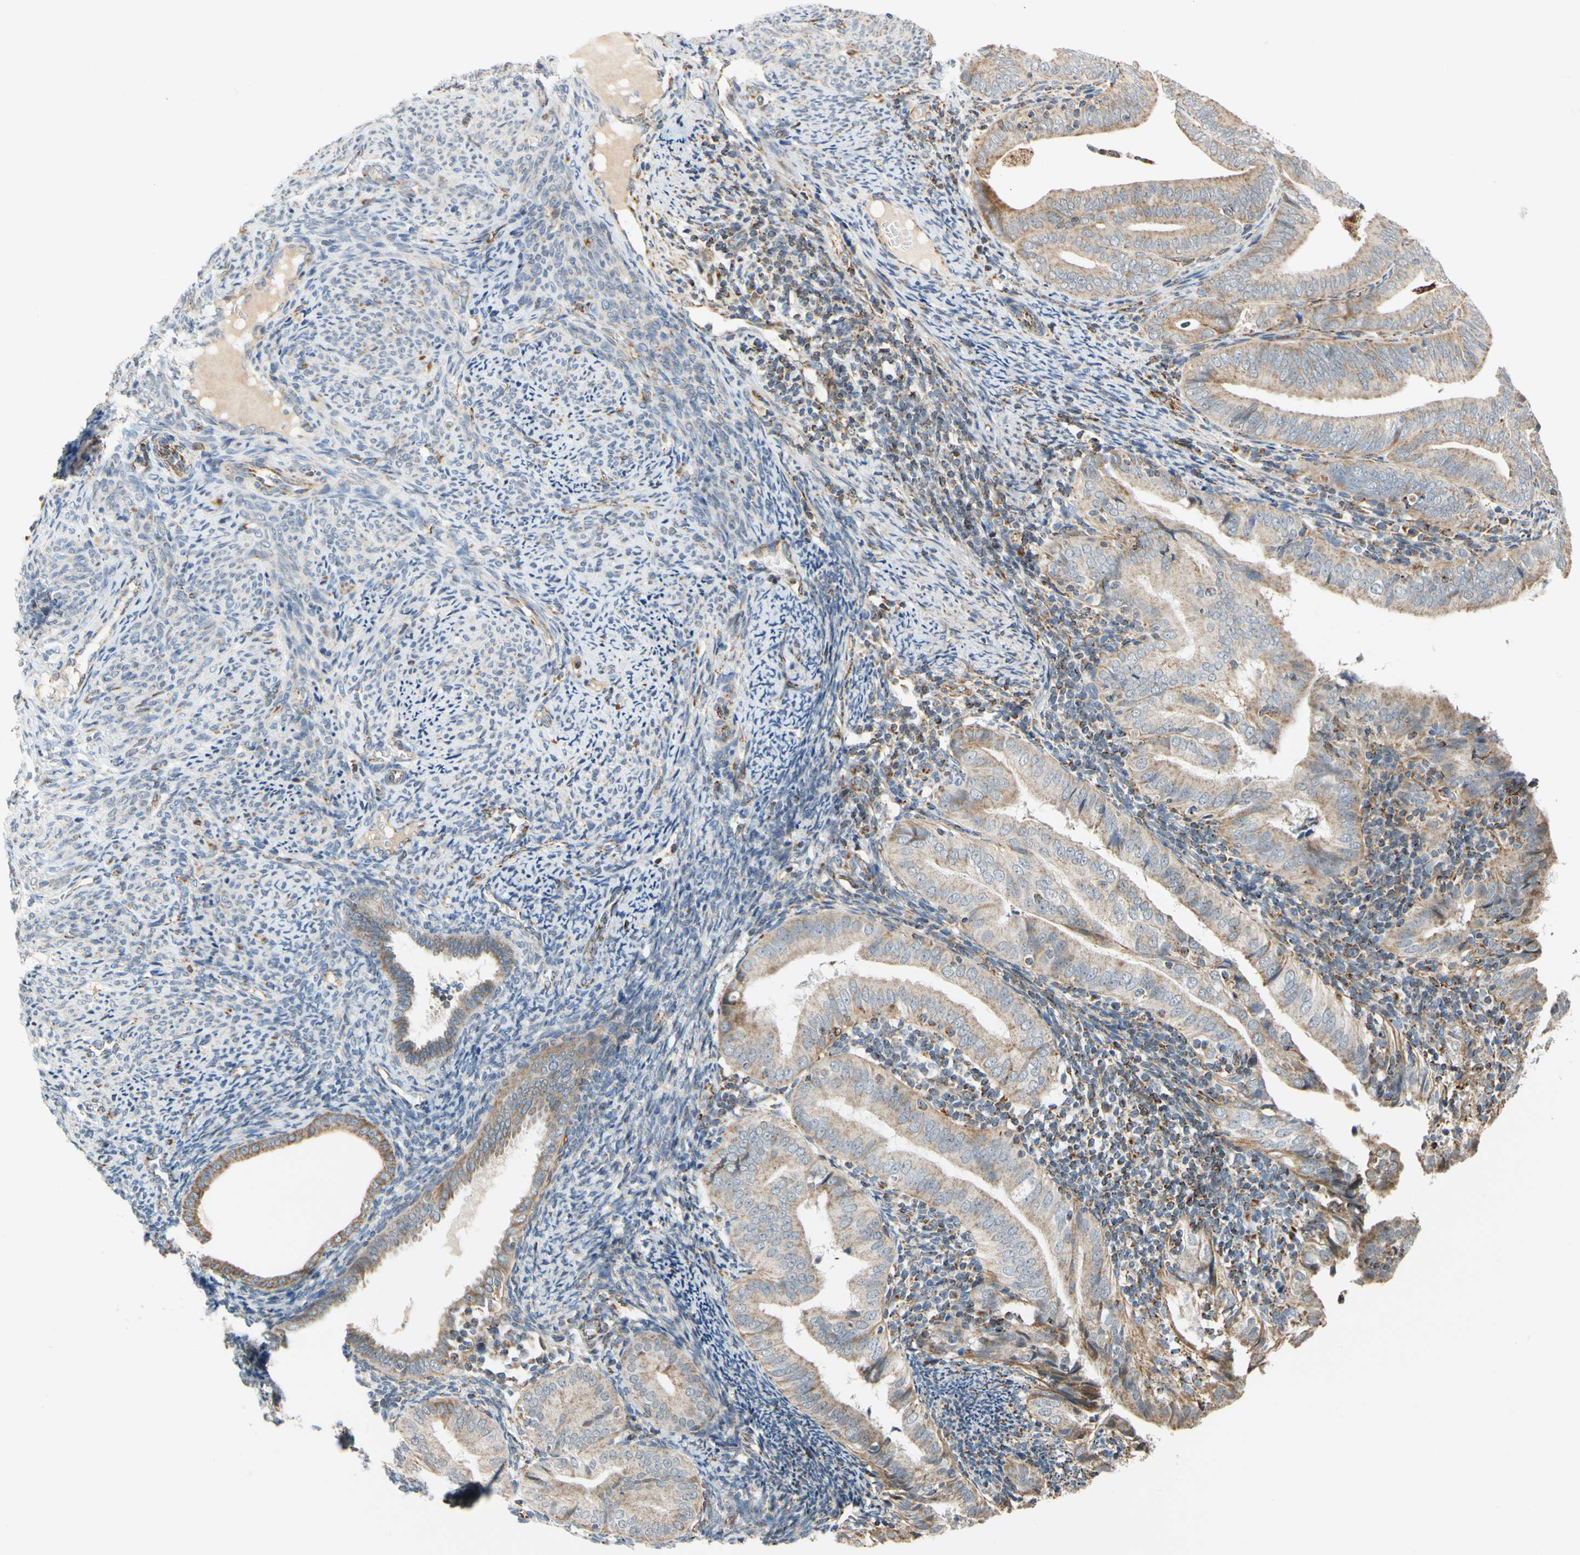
{"staining": {"intensity": "weak", "quantity": ">75%", "location": "cytoplasmic/membranous"}, "tissue": "endometrial cancer", "cell_type": "Tumor cells", "image_type": "cancer", "snomed": [{"axis": "morphology", "description": "Adenocarcinoma, NOS"}, {"axis": "topography", "description": "Endometrium"}], "caption": "An image of human endometrial adenocarcinoma stained for a protein exhibits weak cytoplasmic/membranous brown staining in tumor cells.", "gene": "SFXN3", "patient": {"sex": "female", "age": 58}}